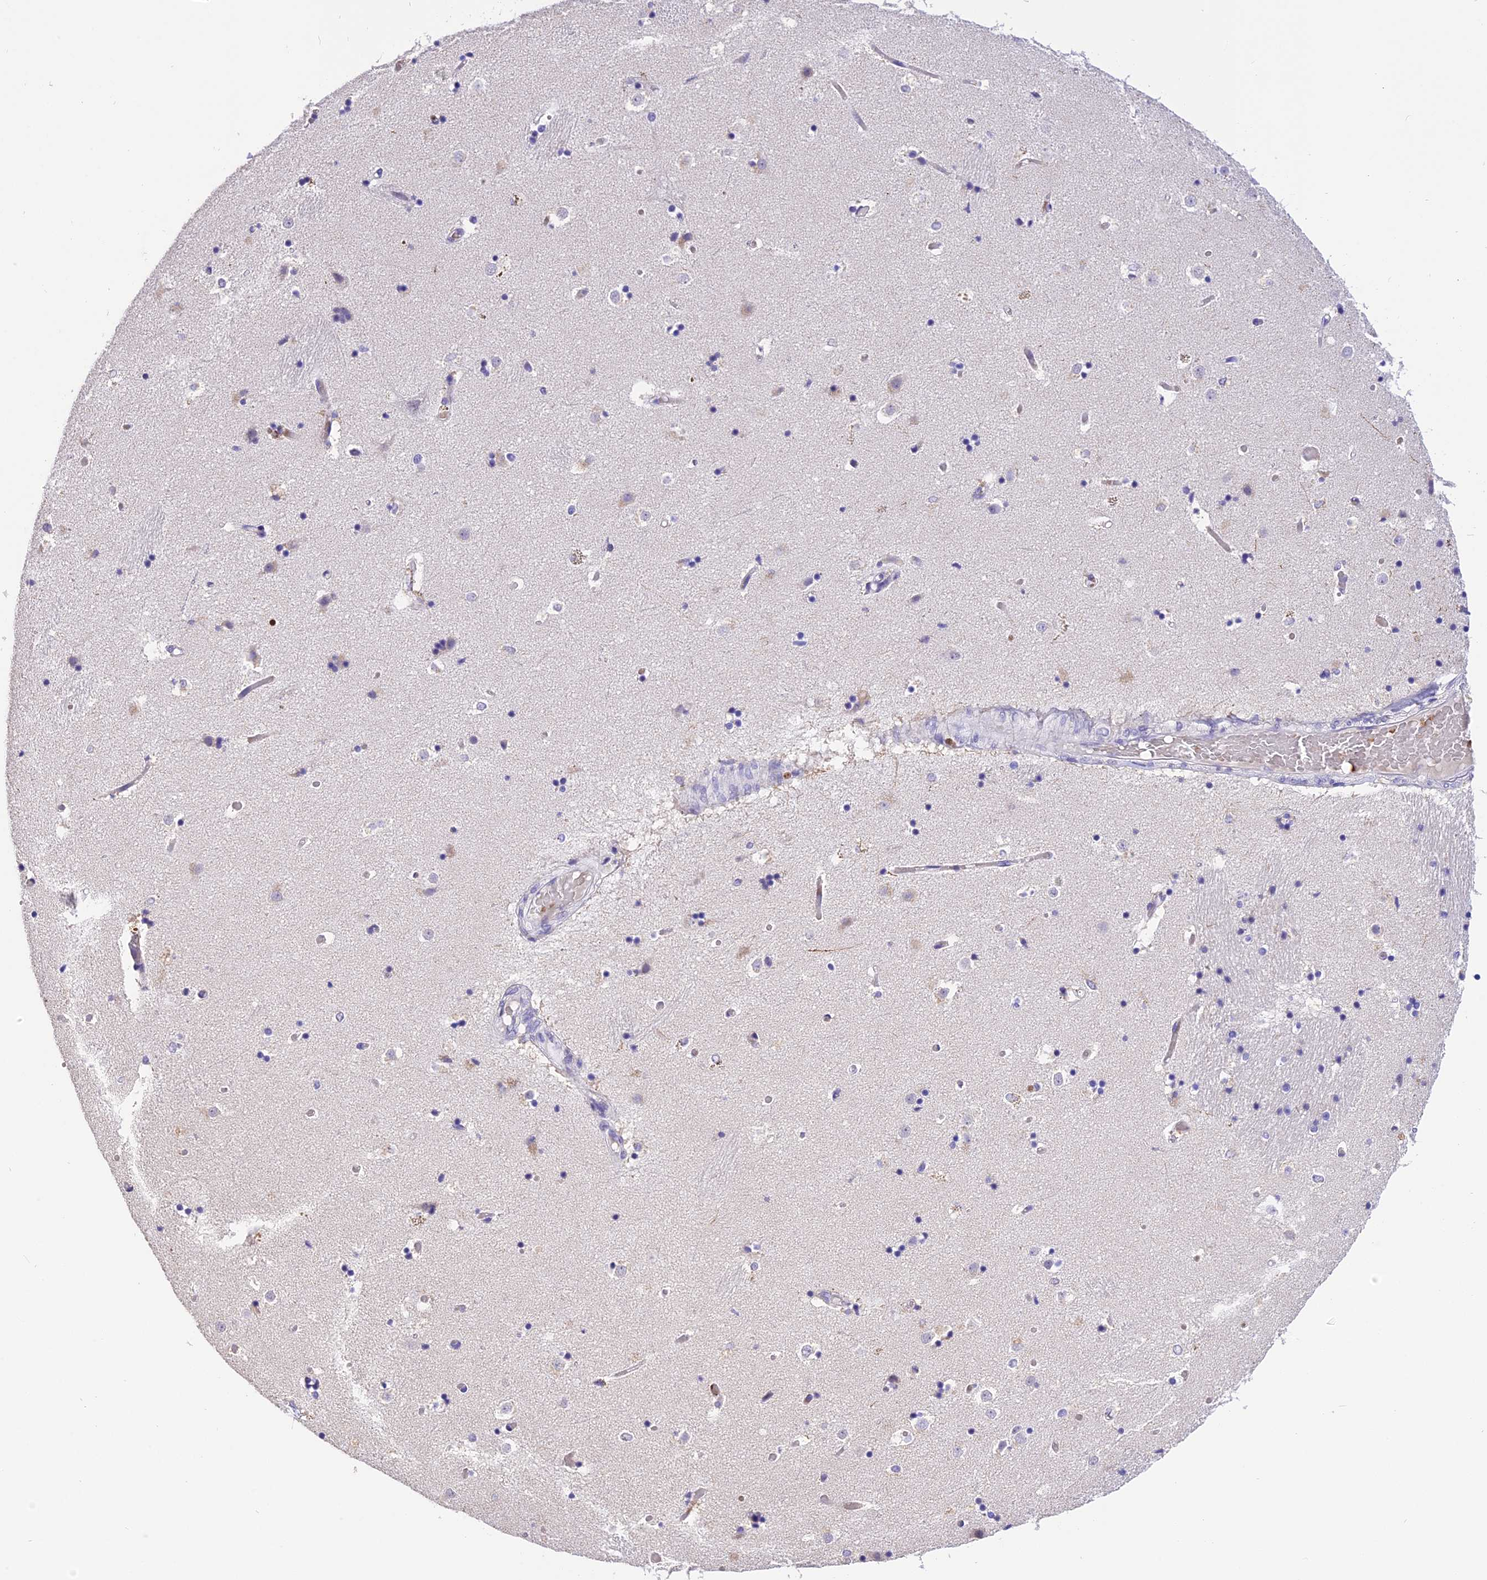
{"staining": {"intensity": "negative", "quantity": "none", "location": "none"}, "tissue": "caudate", "cell_type": "Glial cells", "image_type": "normal", "snomed": [{"axis": "morphology", "description": "Normal tissue, NOS"}, {"axis": "topography", "description": "Lateral ventricle wall"}], "caption": "This is a photomicrograph of immunohistochemistry (IHC) staining of benign caudate, which shows no staining in glial cells. Nuclei are stained in blue.", "gene": "AHSP", "patient": {"sex": "female", "age": 52}}